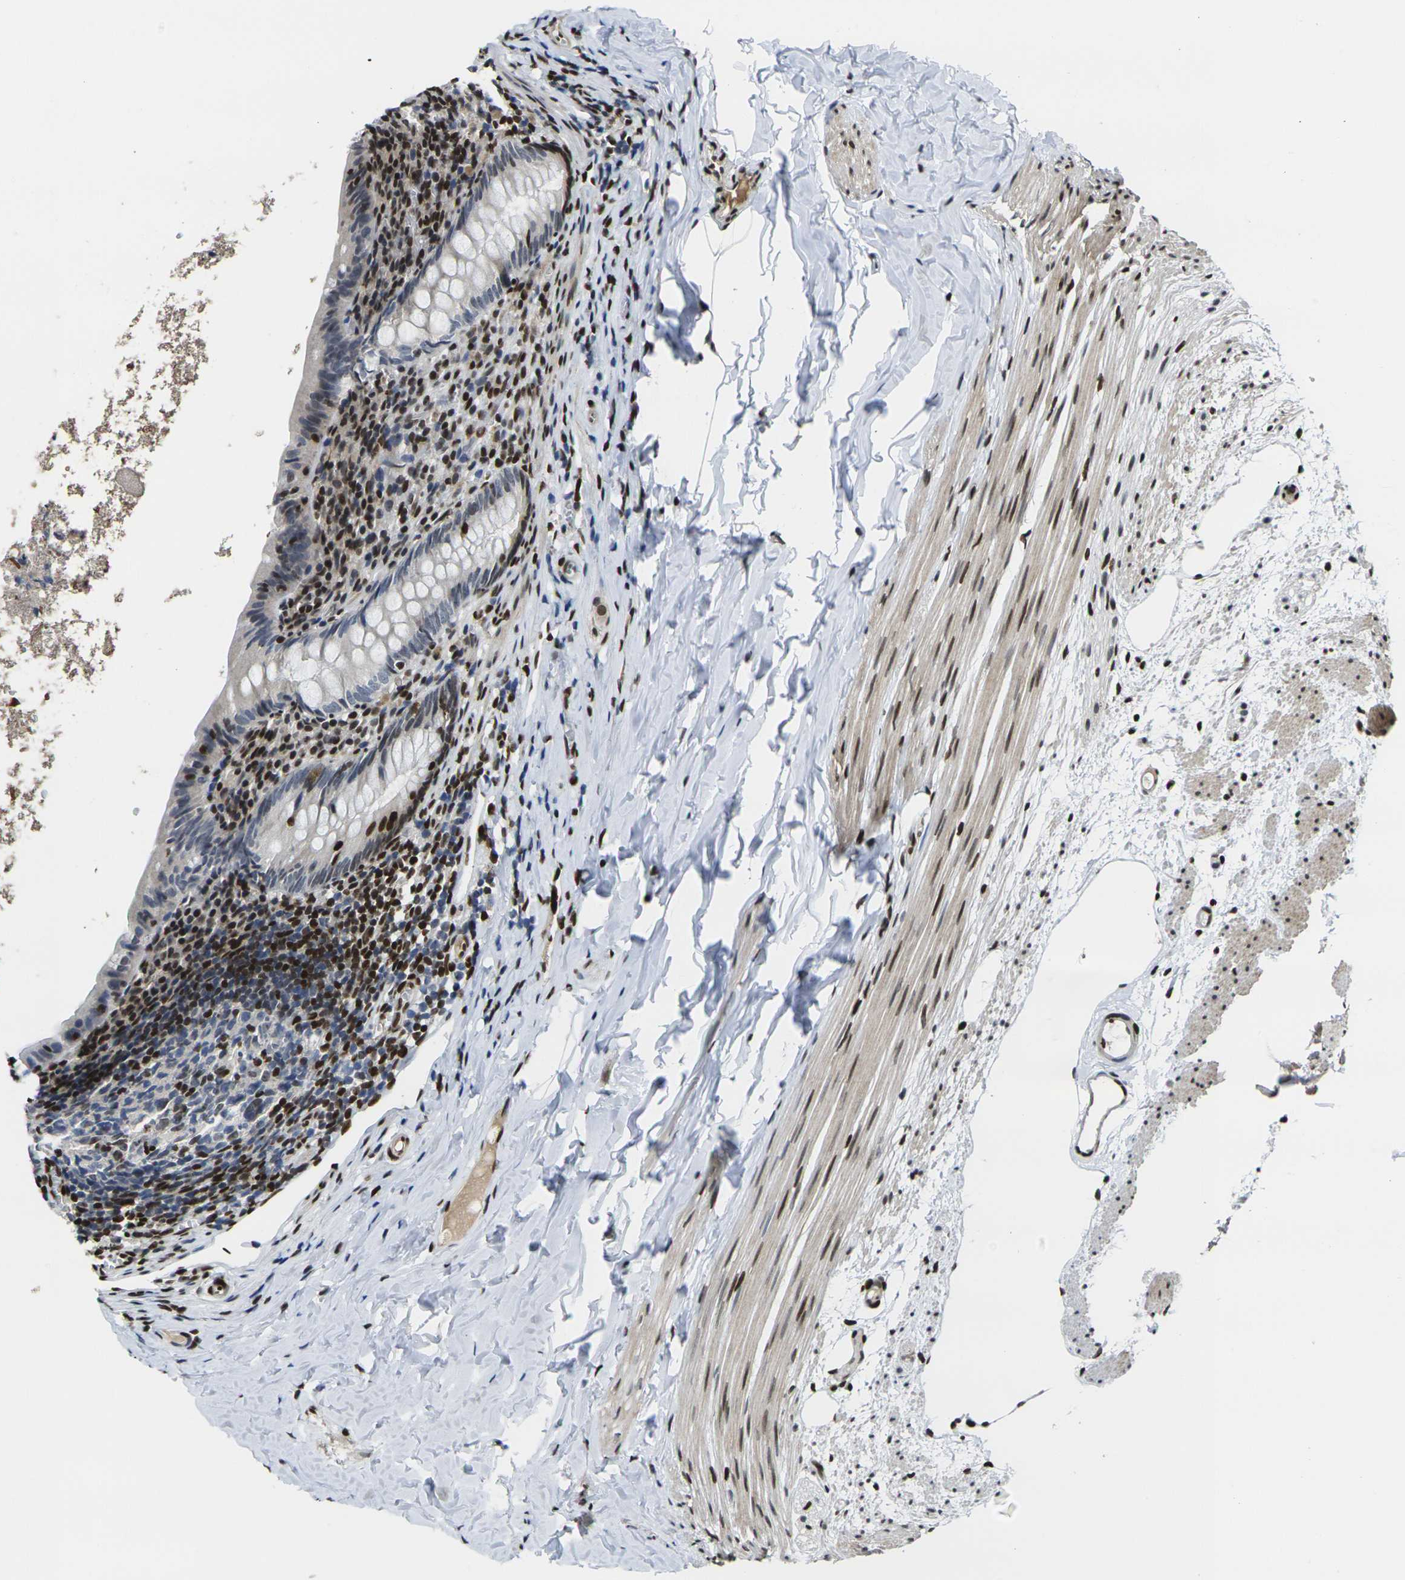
{"staining": {"intensity": "moderate", "quantity": "<25%", "location": "nuclear"}, "tissue": "appendix", "cell_type": "Glandular cells", "image_type": "normal", "snomed": [{"axis": "morphology", "description": "Normal tissue, NOS"}, {"axis": "topography", "description": "Appendix"}], "caption": "Human appendix stained with a protein marker reveals moderate staining in glandular cells.", "gene": "H1", "patient": {"sex": "female", "age": 10}}